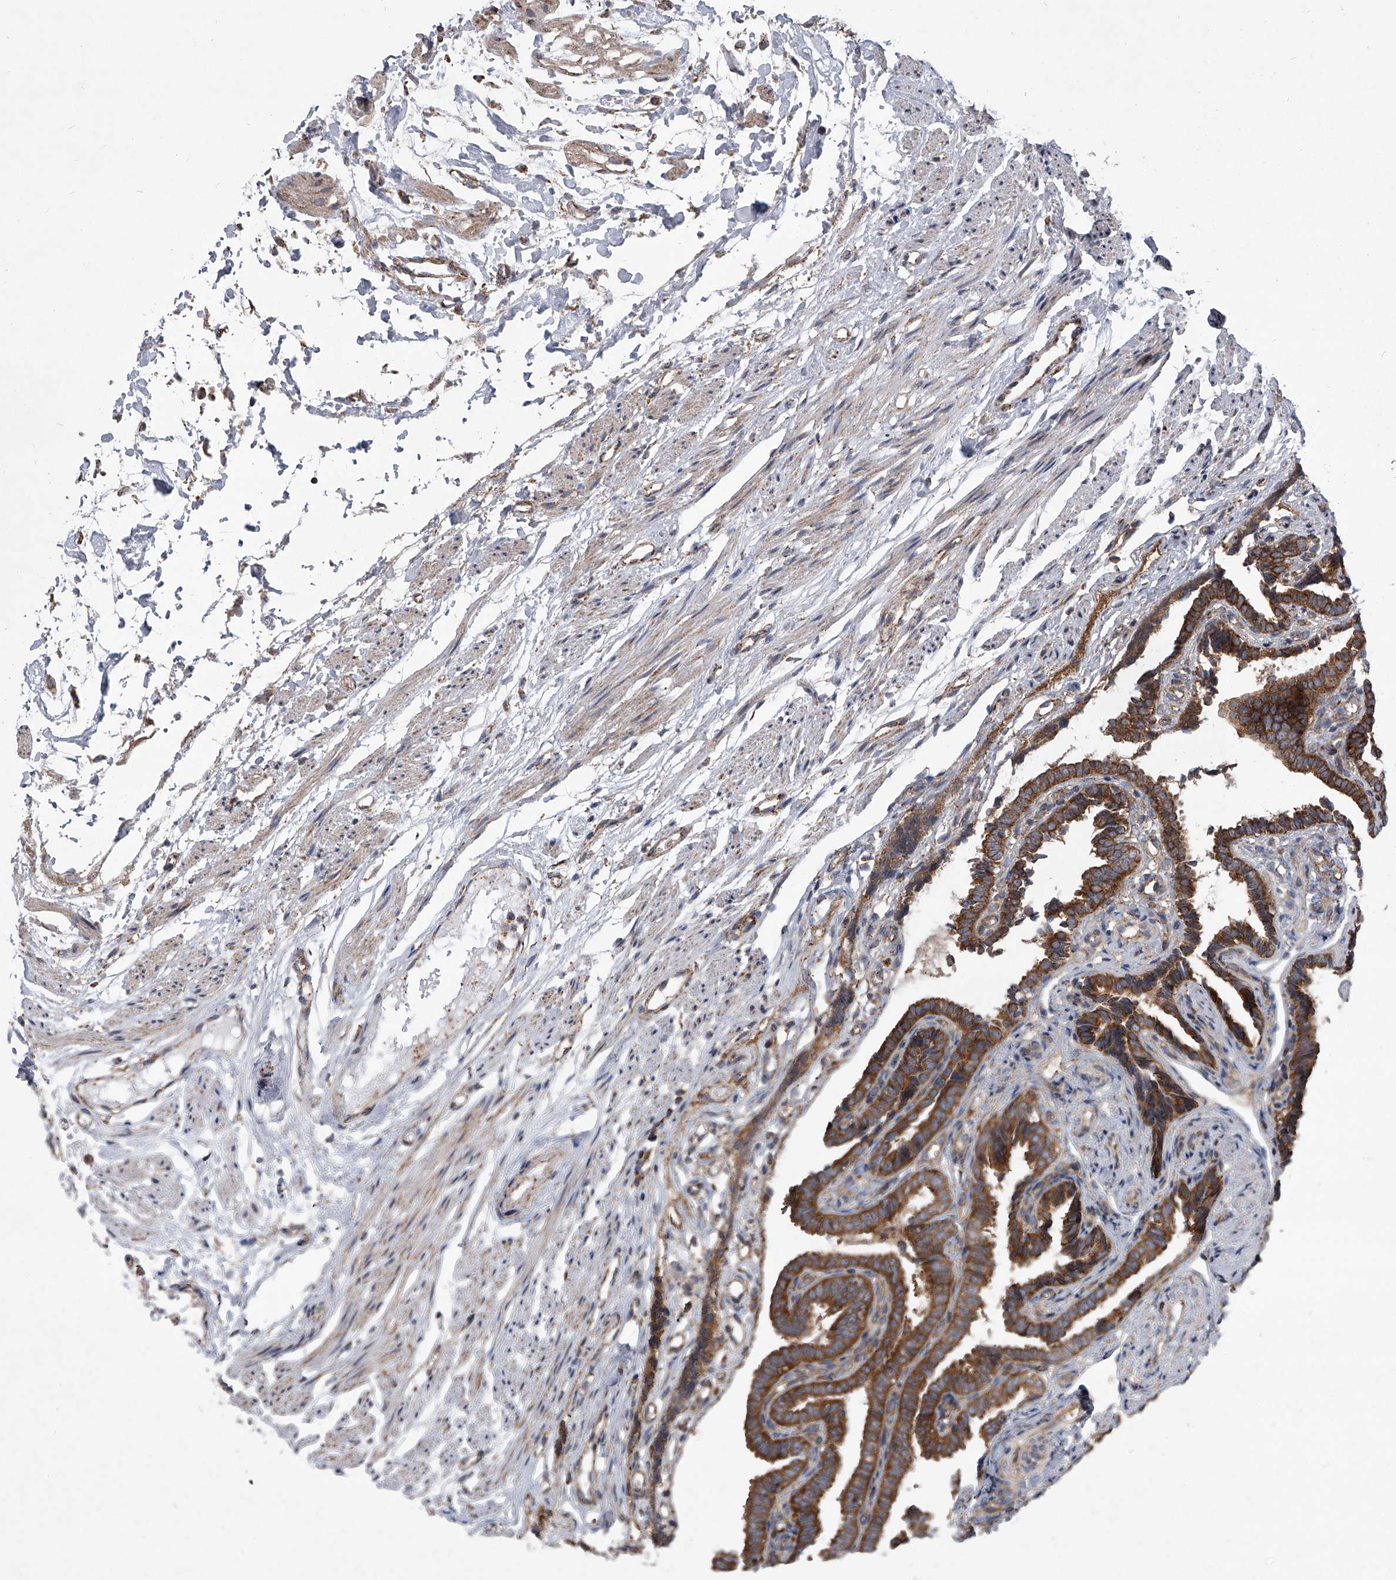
{"staining": {"intensity": "strong", "quantity": ">75%", "location": "cytoplasmic/membranous"}, "tissue": "fallopian tube", "cell_type": "Glandular cells", "image_type": "normal", "snomed": [{"axis": "morphology", "description": "Normal tissue, NOS"}, {"axis": "topography", "description": "Fallopian tube"}], "caption": "DAB immunohistochemical staining of normal human fallopian tube shows strong cytoplasmic/membranous protein expression in approximately >75% of glandular cells. (Stains: DAB in brown, nuclei in blue, Microscopy: brightfield microscopy at high magnification).", "gene": "ZC3H15", "patient": {"sex": "female", "age": 39}}